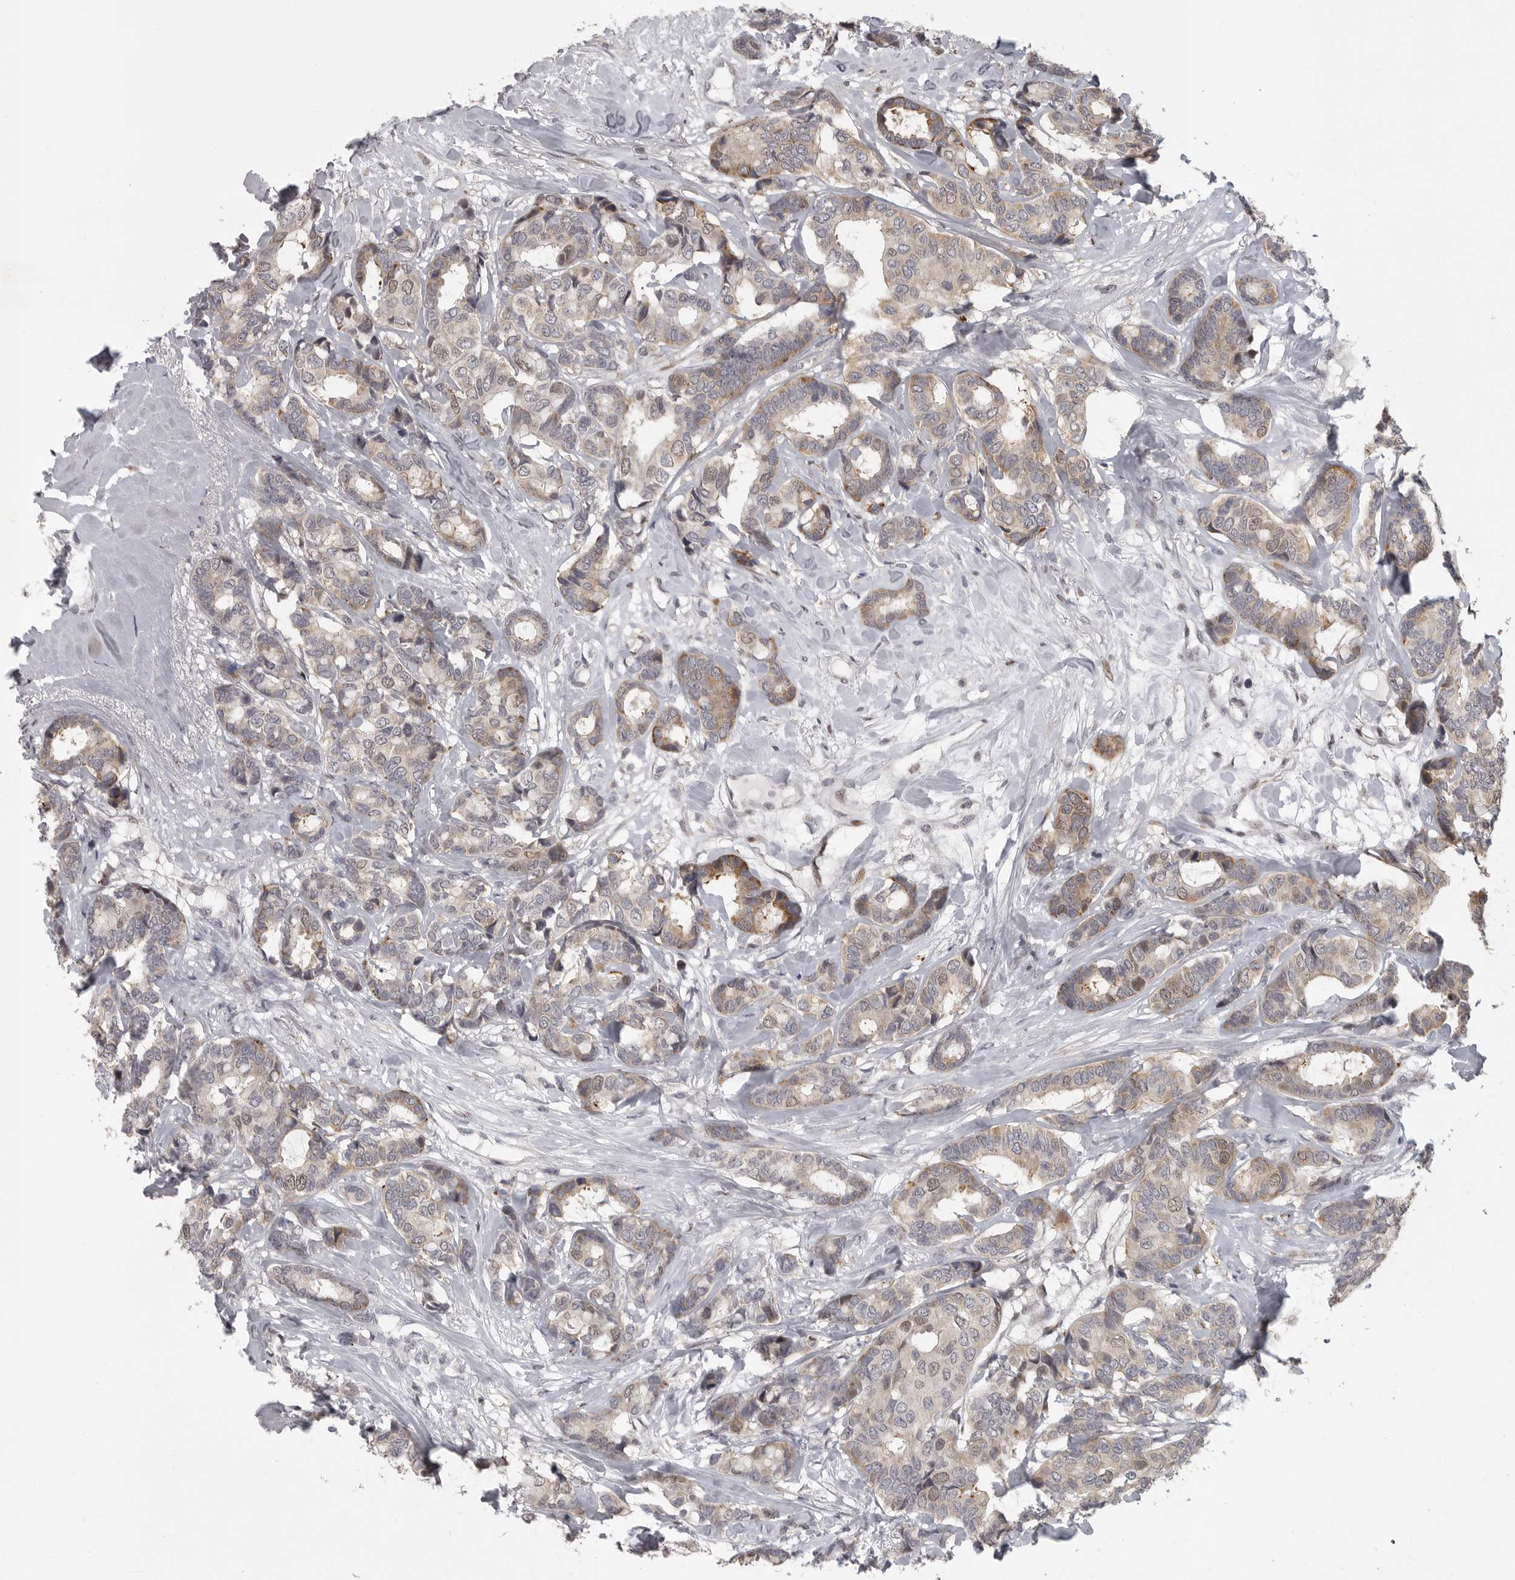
{"staining": {"intensity": "moderate", "quantity": "25%-75%", "location": "cytoplasmic/membranous"}, "tissue": "breast cancer", "cell_type": "Tumor cells", "image_type": "cancer", "snomed": [{"axis": "morphology", "description": "Duct carcinoma"}, {"axis": "topography", "description": "Breast"}], "caption": "Brown immunohistochemical staining in human invasive ductal carcinoma (breast) shows moderate cytoplasmic/membranous positivity in about 25%-75% of tumor cells. (DAB IHC, brown staining for protein, blue staining for nuclei).", "gene": "POLE2", "patient": {"sex": "female", "age": 87}}